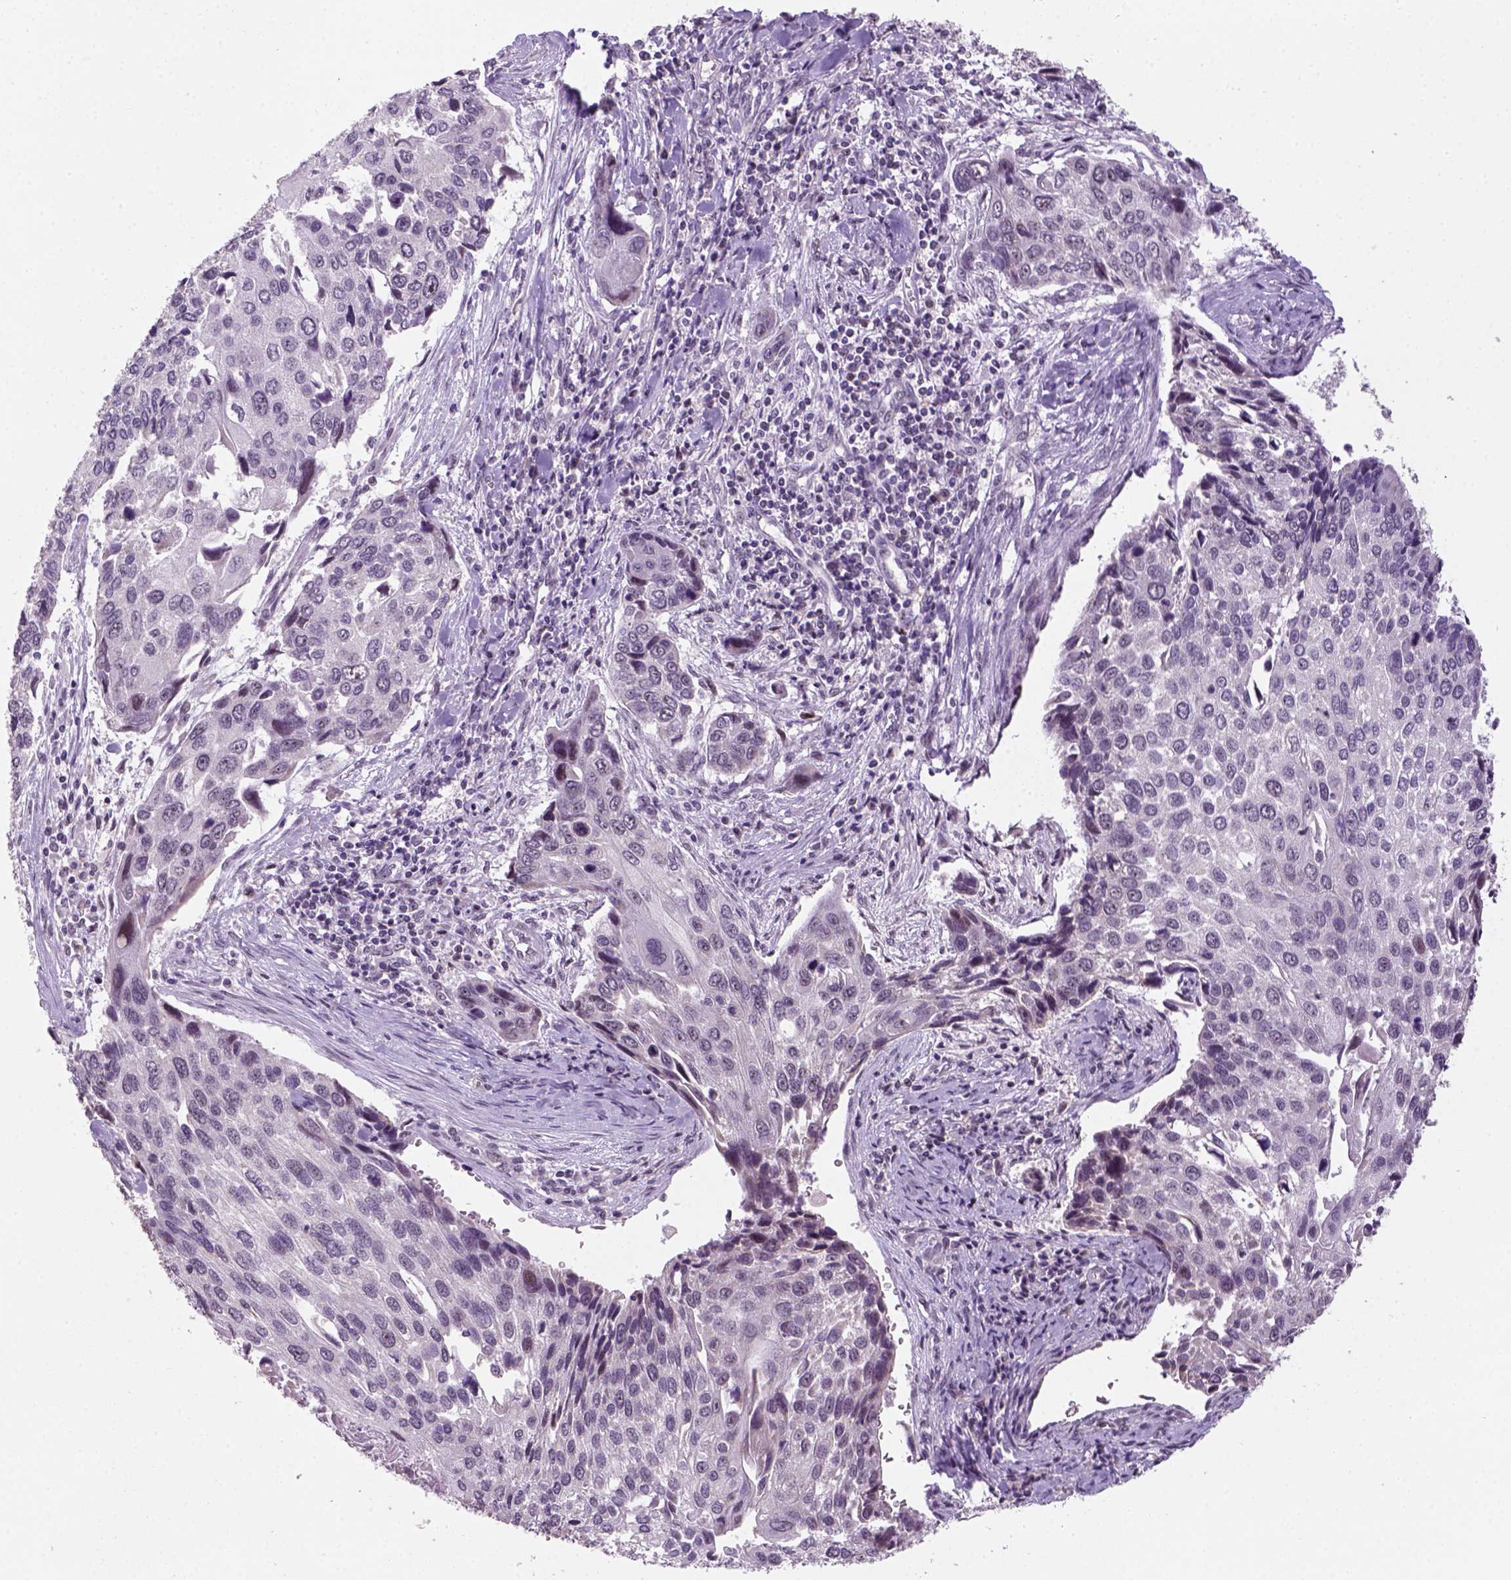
{"staining": {"intensity": "negative", "quantity": "none", "location": "none"}, "tissue": "lung cancer", "cell_type": "Tumor cells", "image_type": "cancer", "snomed": [{"axis": "morphology", "description": "Squamous cell carcinoma, NOS"}, {"axis": "morphology", "description": "Squamous cell carcinoma, metastatic, NOS"}, {"axis": "topography", "description": "Lung"}], "caption": "Human metastatic squamous cell carcinoma (lung) stained for a protein using immunohistochemistry (IHC) displays no positivity in tumor cells.", "gene": "DDX50", "patient": {"sex": "male", "age": 63}}